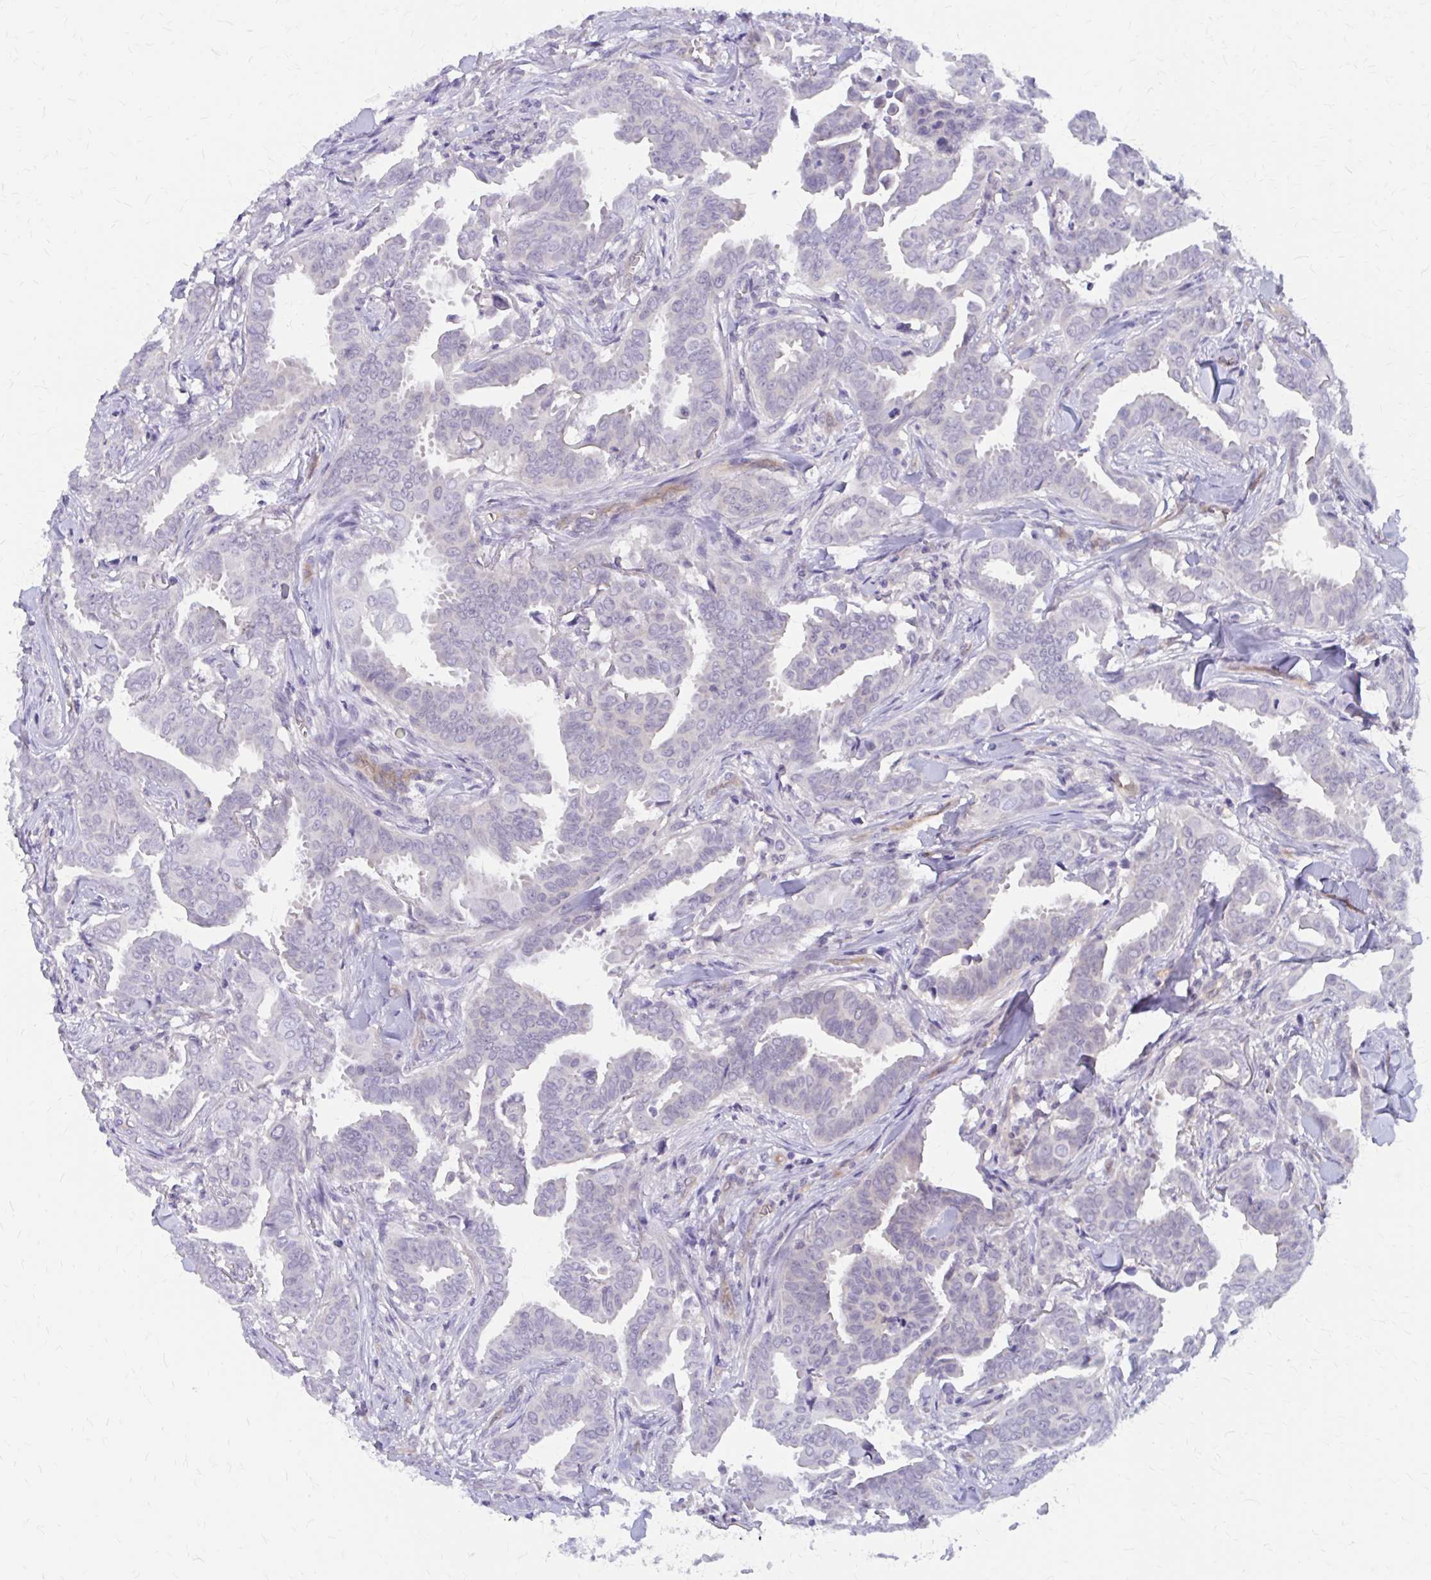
{"staining": {"intensity": "negative", "quantity": "none", "location": "none"}, "tissue": "breast cancer", "cell_type": "Tumor cells", "image_type": "cancer", "snomed": [{"axis": "morphology", "description": "Duct carcinoma"}, {"axis": "topography", "description": "Breast"}], "caption": "Tumor cells show no significant protein expression in breast invasive ductal carcinoma.", "gene": "CLIC2", "patient": {"sex": "female", "age": 45}}